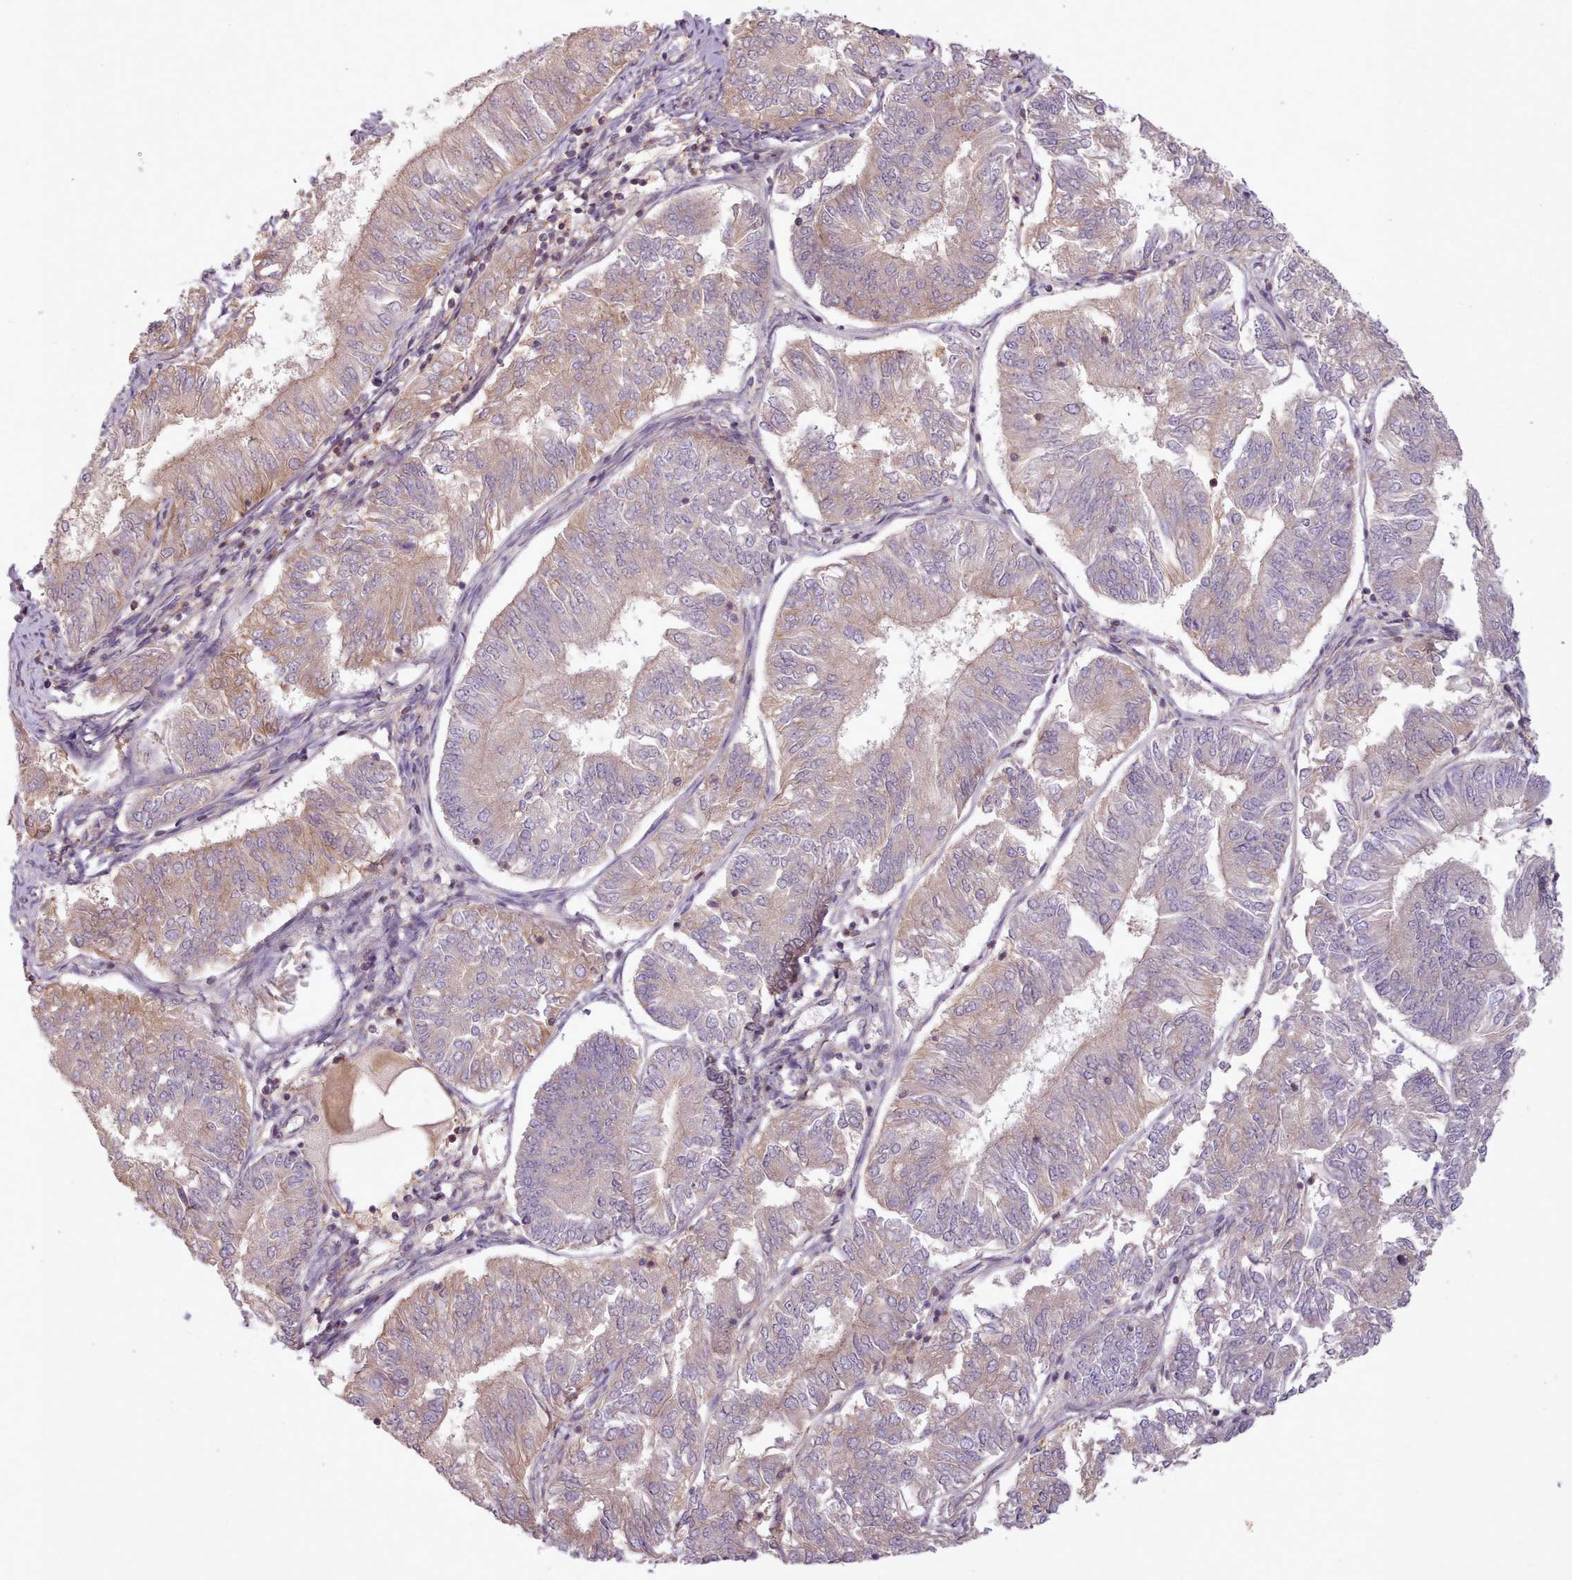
{"staining": {"intensity": "weak", "quantity": "25%-75%", "location": "cytoplasmic/membranous"}, "tissue": "endometrial cancer", "cell_type": "Tumor cells", "image_type": "cancer", "snomed": [{"axis": "morphology", "description": "Adenocarcinoma, NOS"}, {"axis": "topography", "description": "Endometrium"}], "caption": "Immunohistochemistry image of neoplastic tissue: human adenocarcinoma (endometrial) stained using IHC exhibits low levels of weak protein expression localized specifically in the cytoplasmic/membranous of tumor cells, appearing as a cytoplasmic/membranous brown color.", "gene": "NT5DC2", "patient": {"sex": "female", "age": 58}}